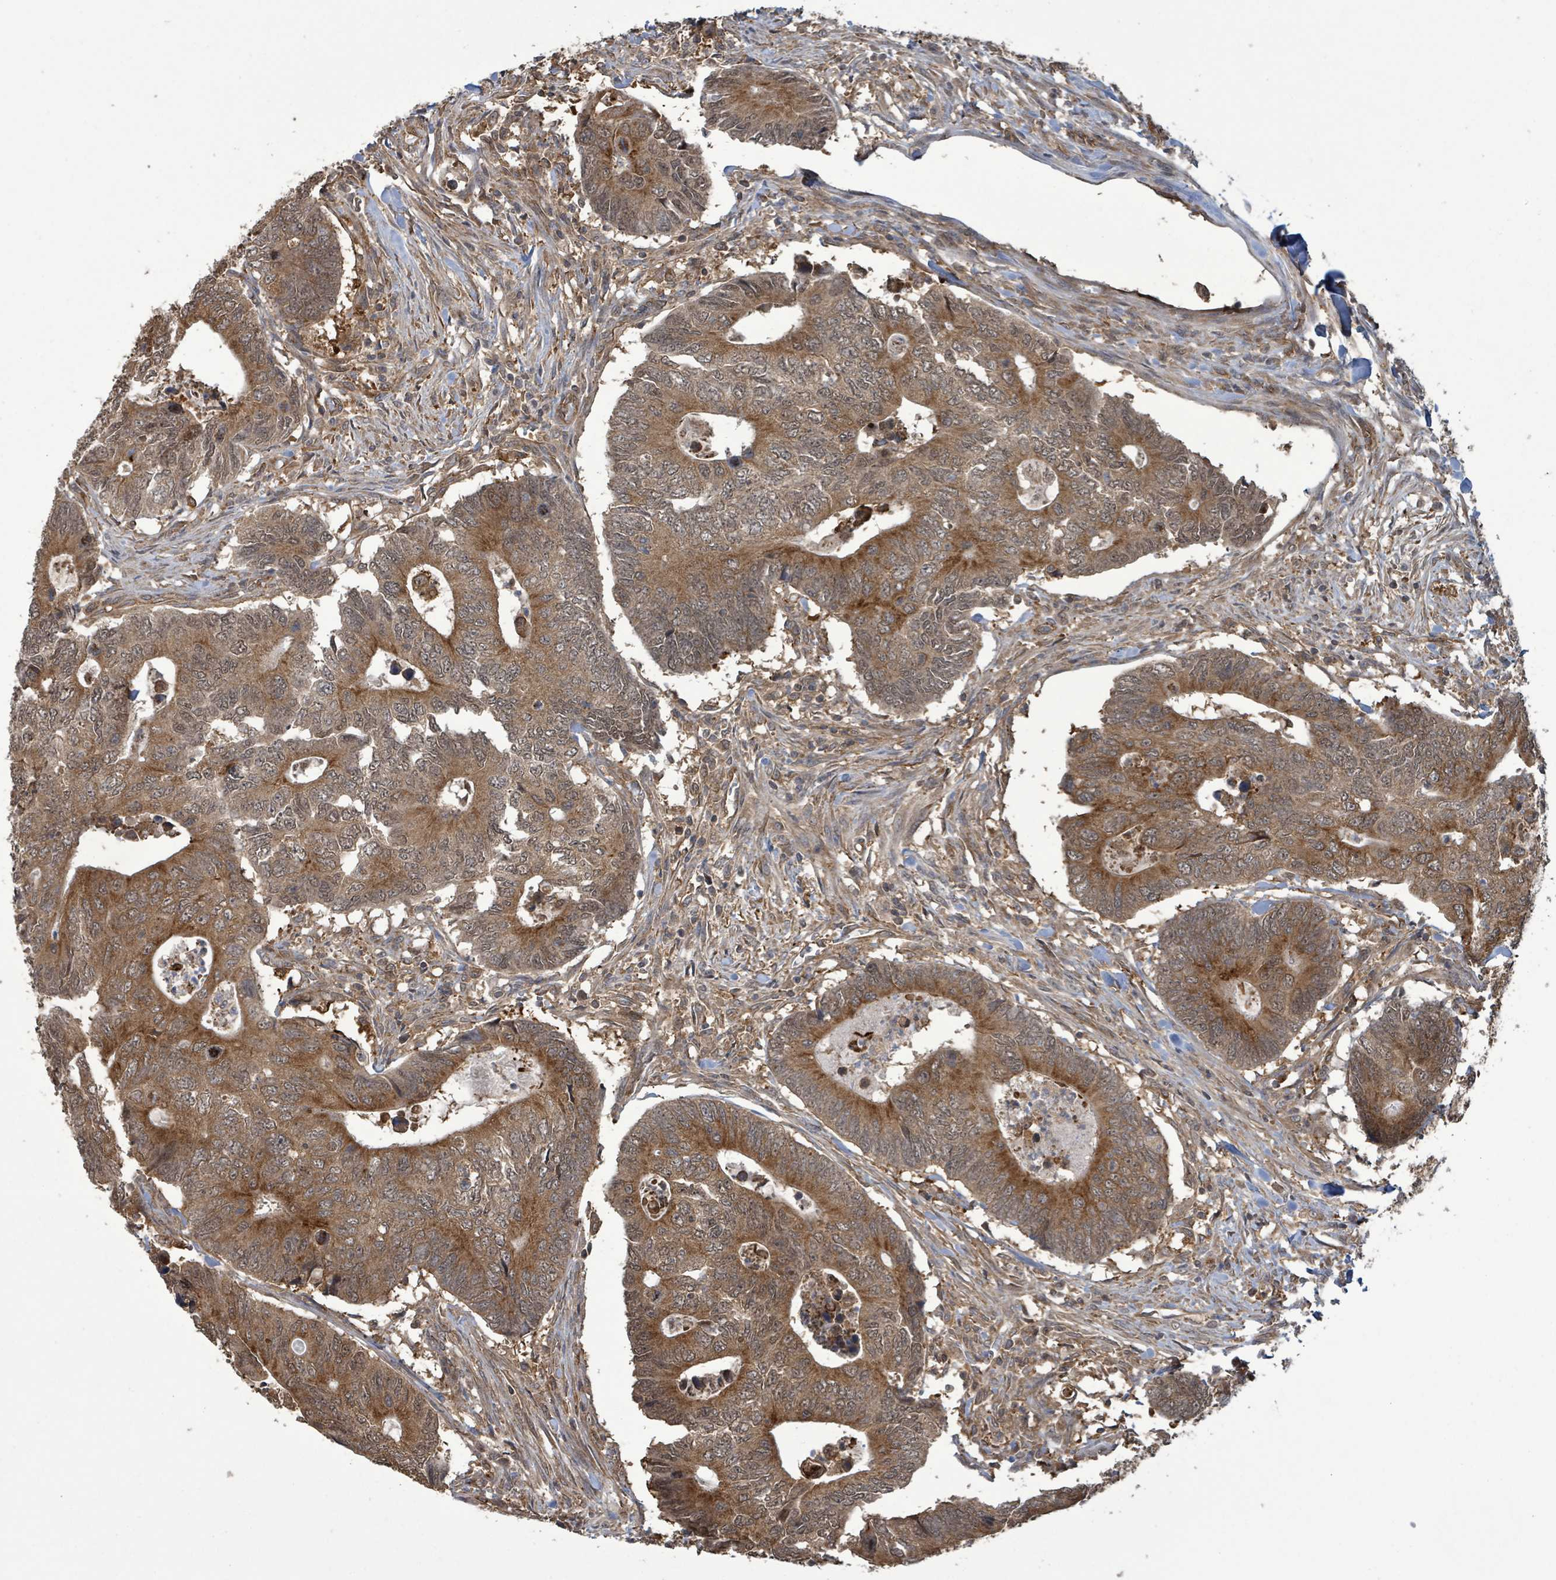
{"staining": {"intensity": "strong", "quantity": ">75%", "location": "cytoplasmic/membranous"}, "tissue": "colorectal cancer", "cell_type": "Tumor cells", "image_type": "cancer", "snomed": [{"axis": "morphology", "description": "Adenocarcinoma, NOS"}, {"axis": "topography", "description": "Colon"}], "caption": "The histopathology image demonstrates immunohistochemical staining of colorectal adenocarcinoma. There is strong cytoplasmic/membranous expression is identified in approximately >75% of tumor cells.", "gene": "KLC1", "patient": {"sex": "male", "age": 87}}